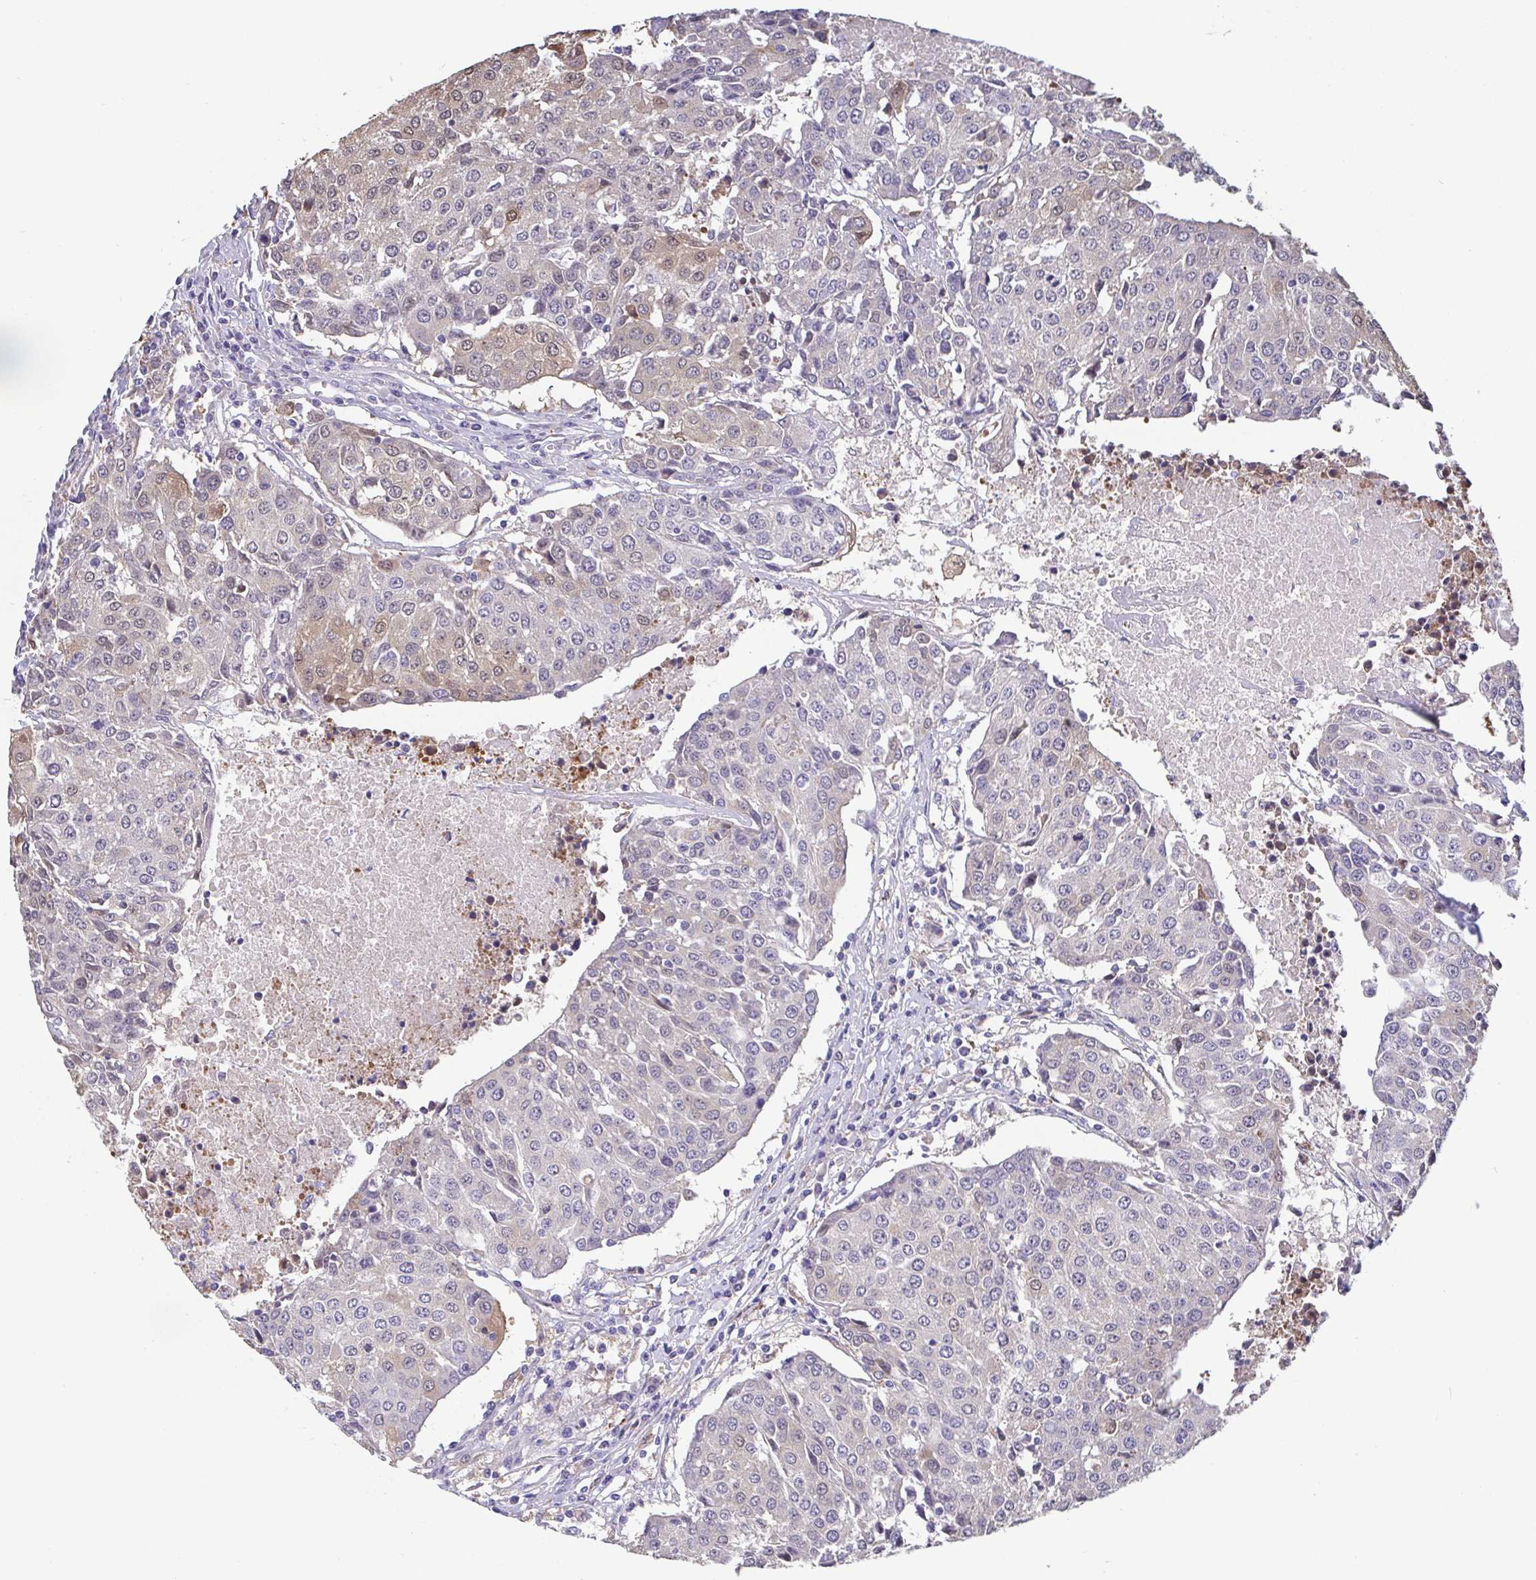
{"staining": {"intensity": "weak", "quantity": "<25%", "location": "cytoplasmic/membranous,nuclear"}, "tissue": "urothelial cancer", "cell_type": "Tumor cells", "image_type": "cancer", "snomed": [{"axis": "morphology", "description": "Urothelial carcinoma, High grade"}, {"axis": "topography", "description": "Urinary bladder"}], "caption": "Tumor cells show no significant protein expression in urothelial cancer.", "gene": "IDH1", "patient": {"sex": "female", "age": 85}}